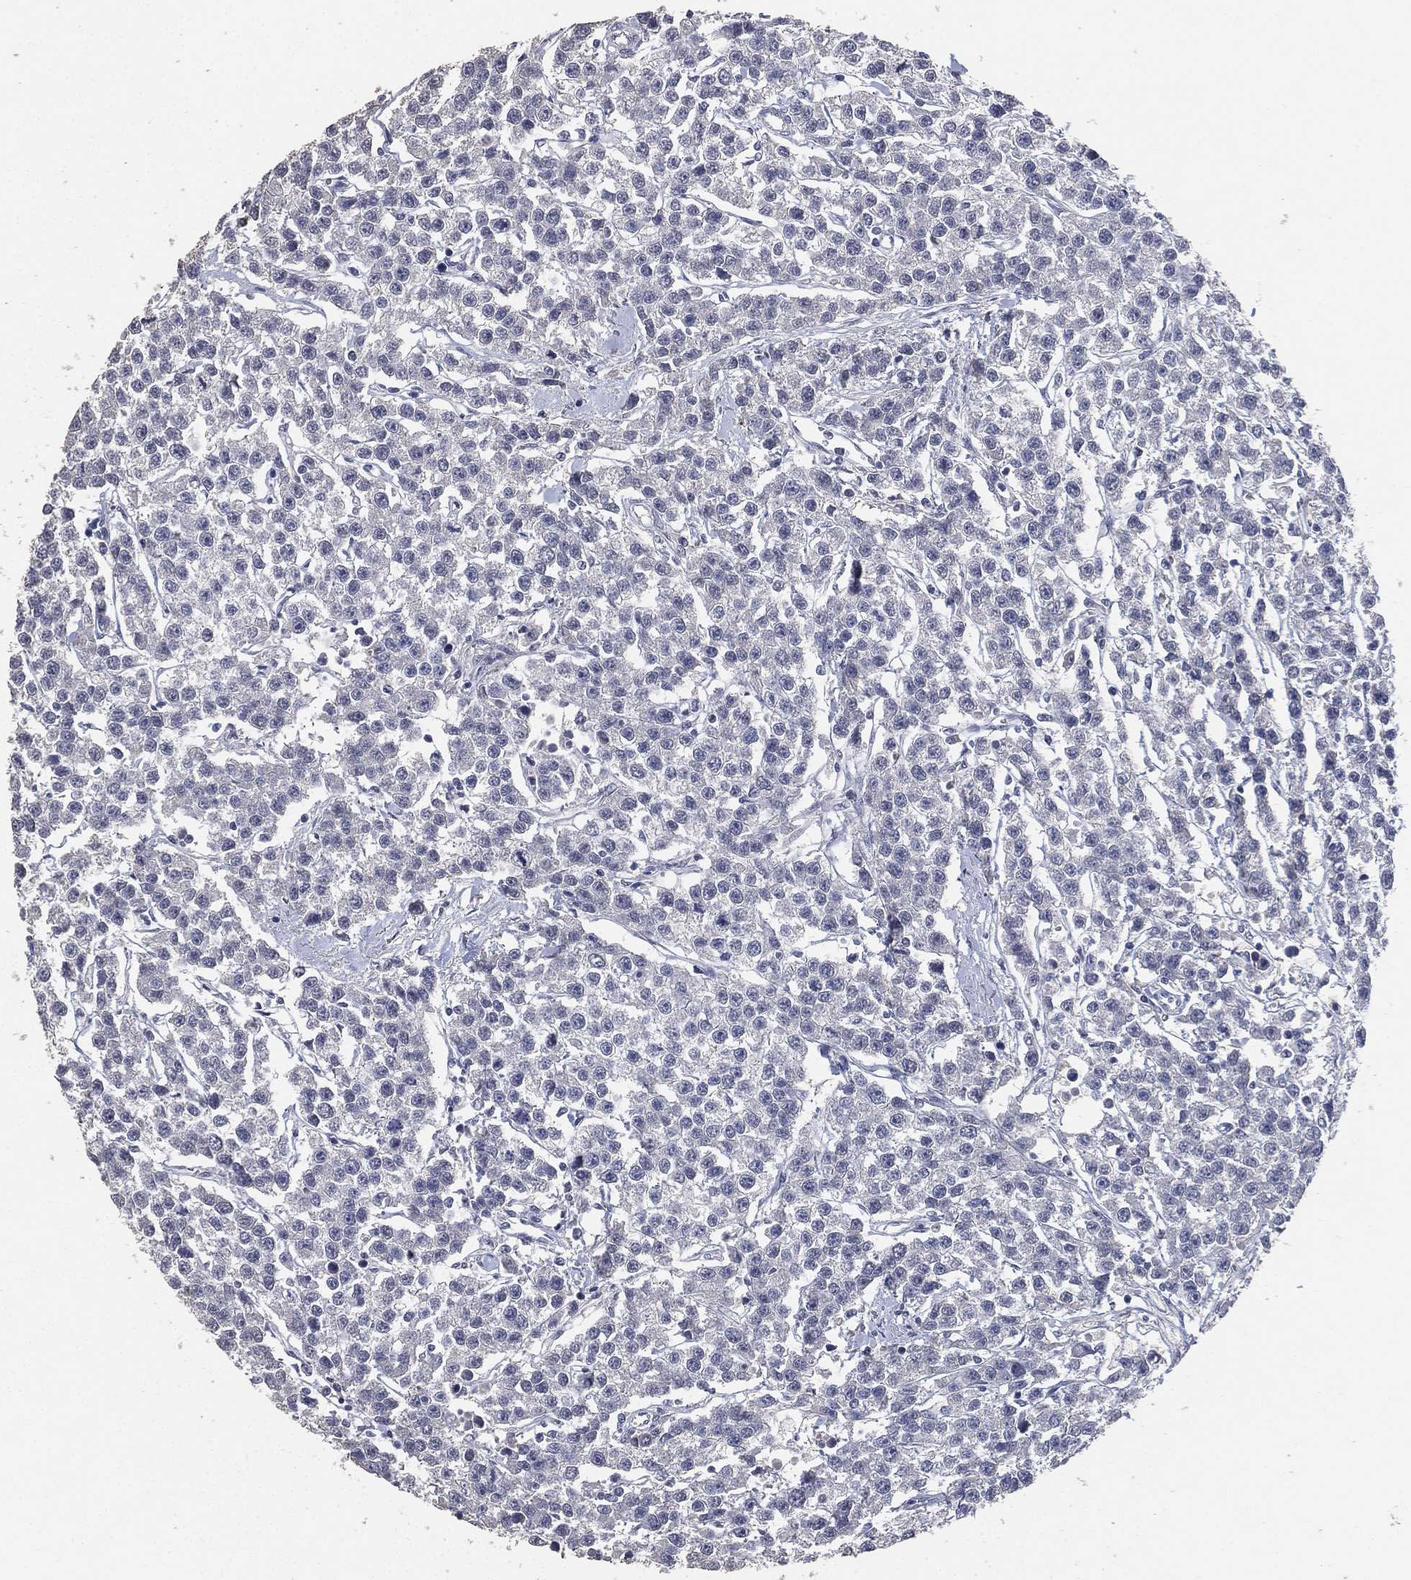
{"staining": {"intensity": "negative", "quantity": "none", "location": "none"}, "tissue": "testis cancer", "cell_type": "Tumor cells", "image_type": "cancer", "snomed": [{"axis": "morphology", "description": "Seminoma, NOS"}, {"axis": "topography", "description": "Testis"}], "caption": "Immunohistochemistry (IHC) image of human testis seminoma stained for a protein (brown), which exhibits no expression in tumor cells.", "gene": "DSG1", "patient": {"sex": "male", "age": 59}}